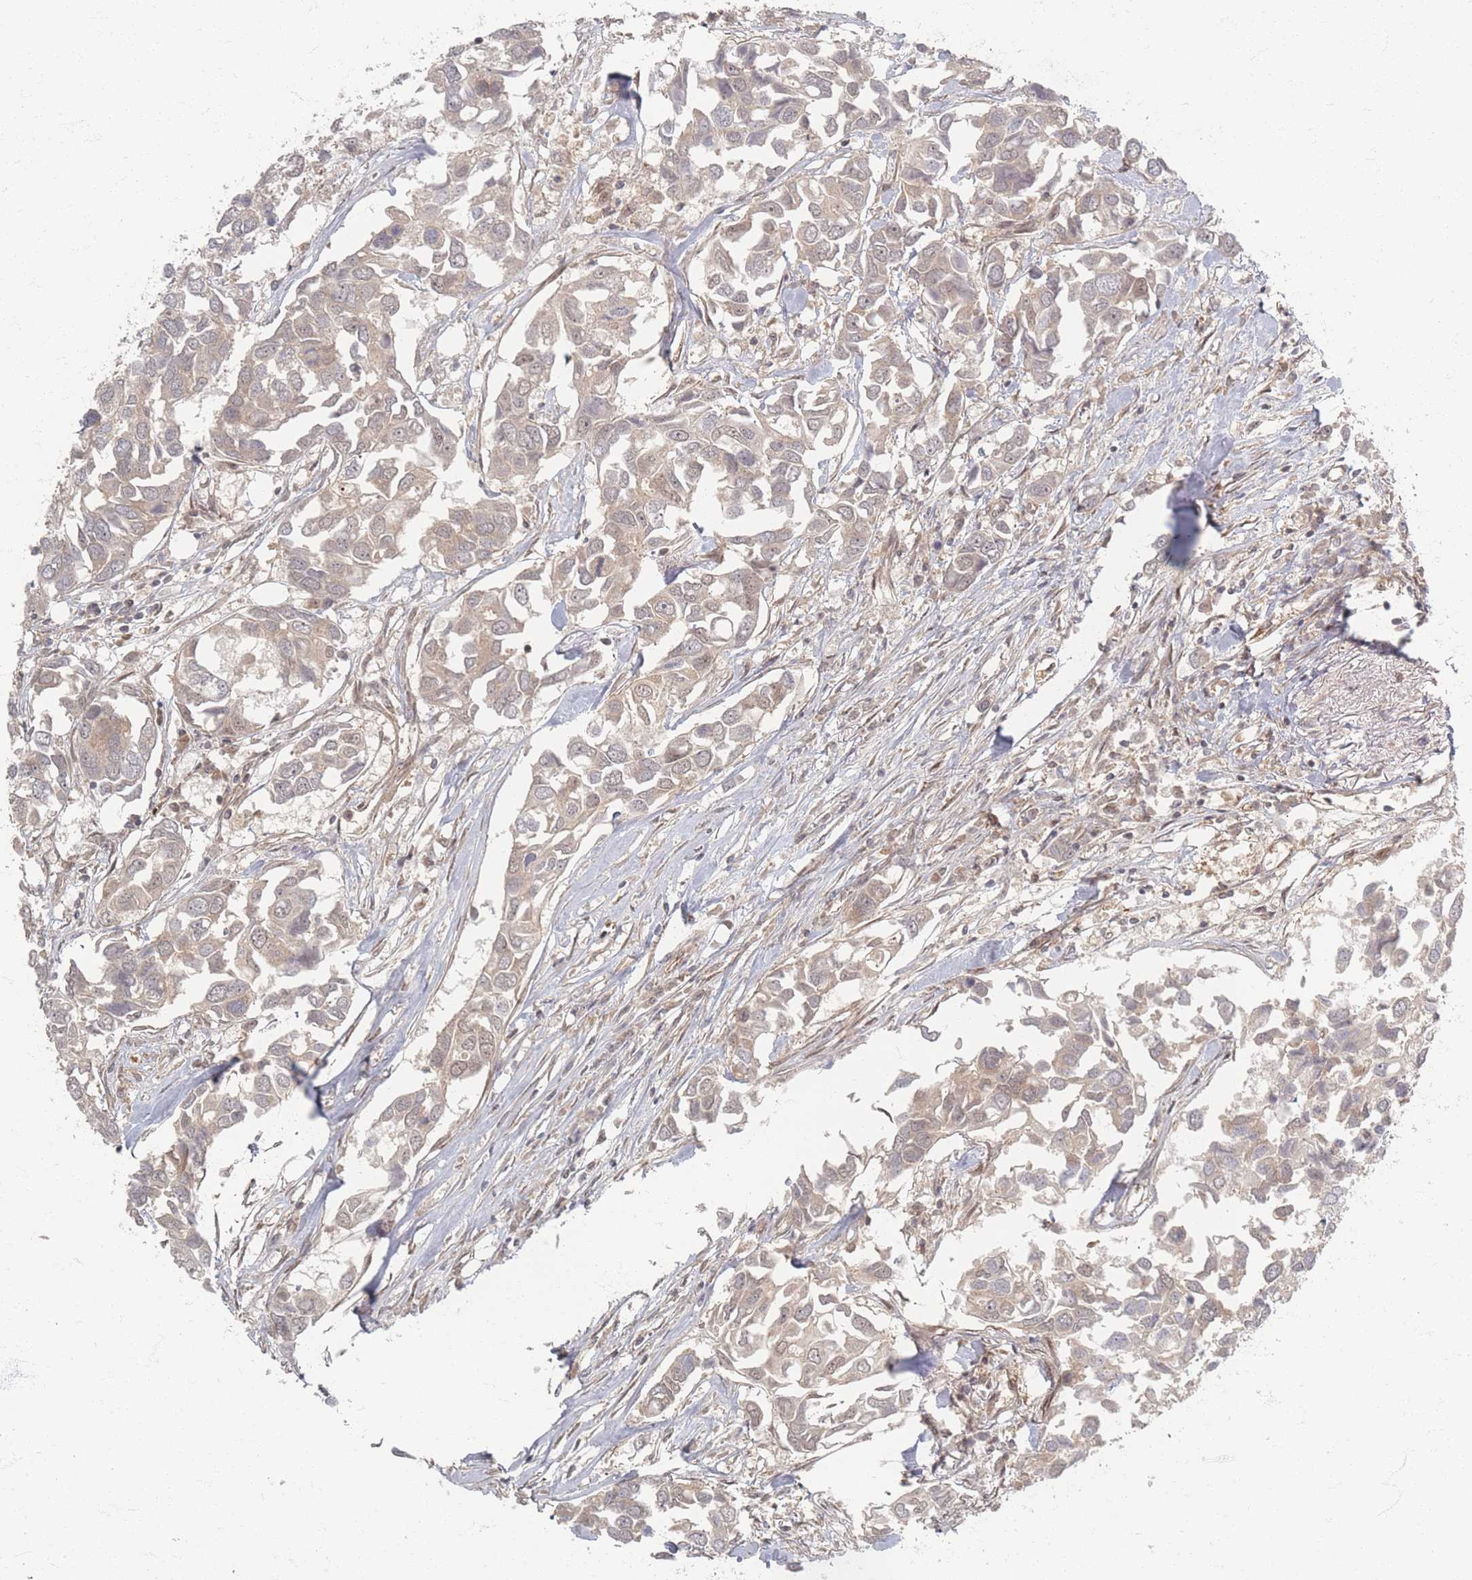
{"staining": {"intensity": "weak", "quantity": ">75%", "location": "cytoplasmic/membranous"}, "tissue": "breast cancer", "cell_type": "Tumor cells", "image_type": "cancer", "snomed": [{"axis": "morphology", "description": "Duct carcinoma"}, {"axis": "topography", "description": "Breast"}], "caption": "Protein analysis of breast cancer tissue displays weak cytoplasmic/membranous positivity in approximately >75% of tumor cells. (DAB (3,3'-diaminobenzidine) IHC with brightfield microscopy, high magnification).", "gene": "PSMD9", "patient": {"sex": "female", "age": 83}}